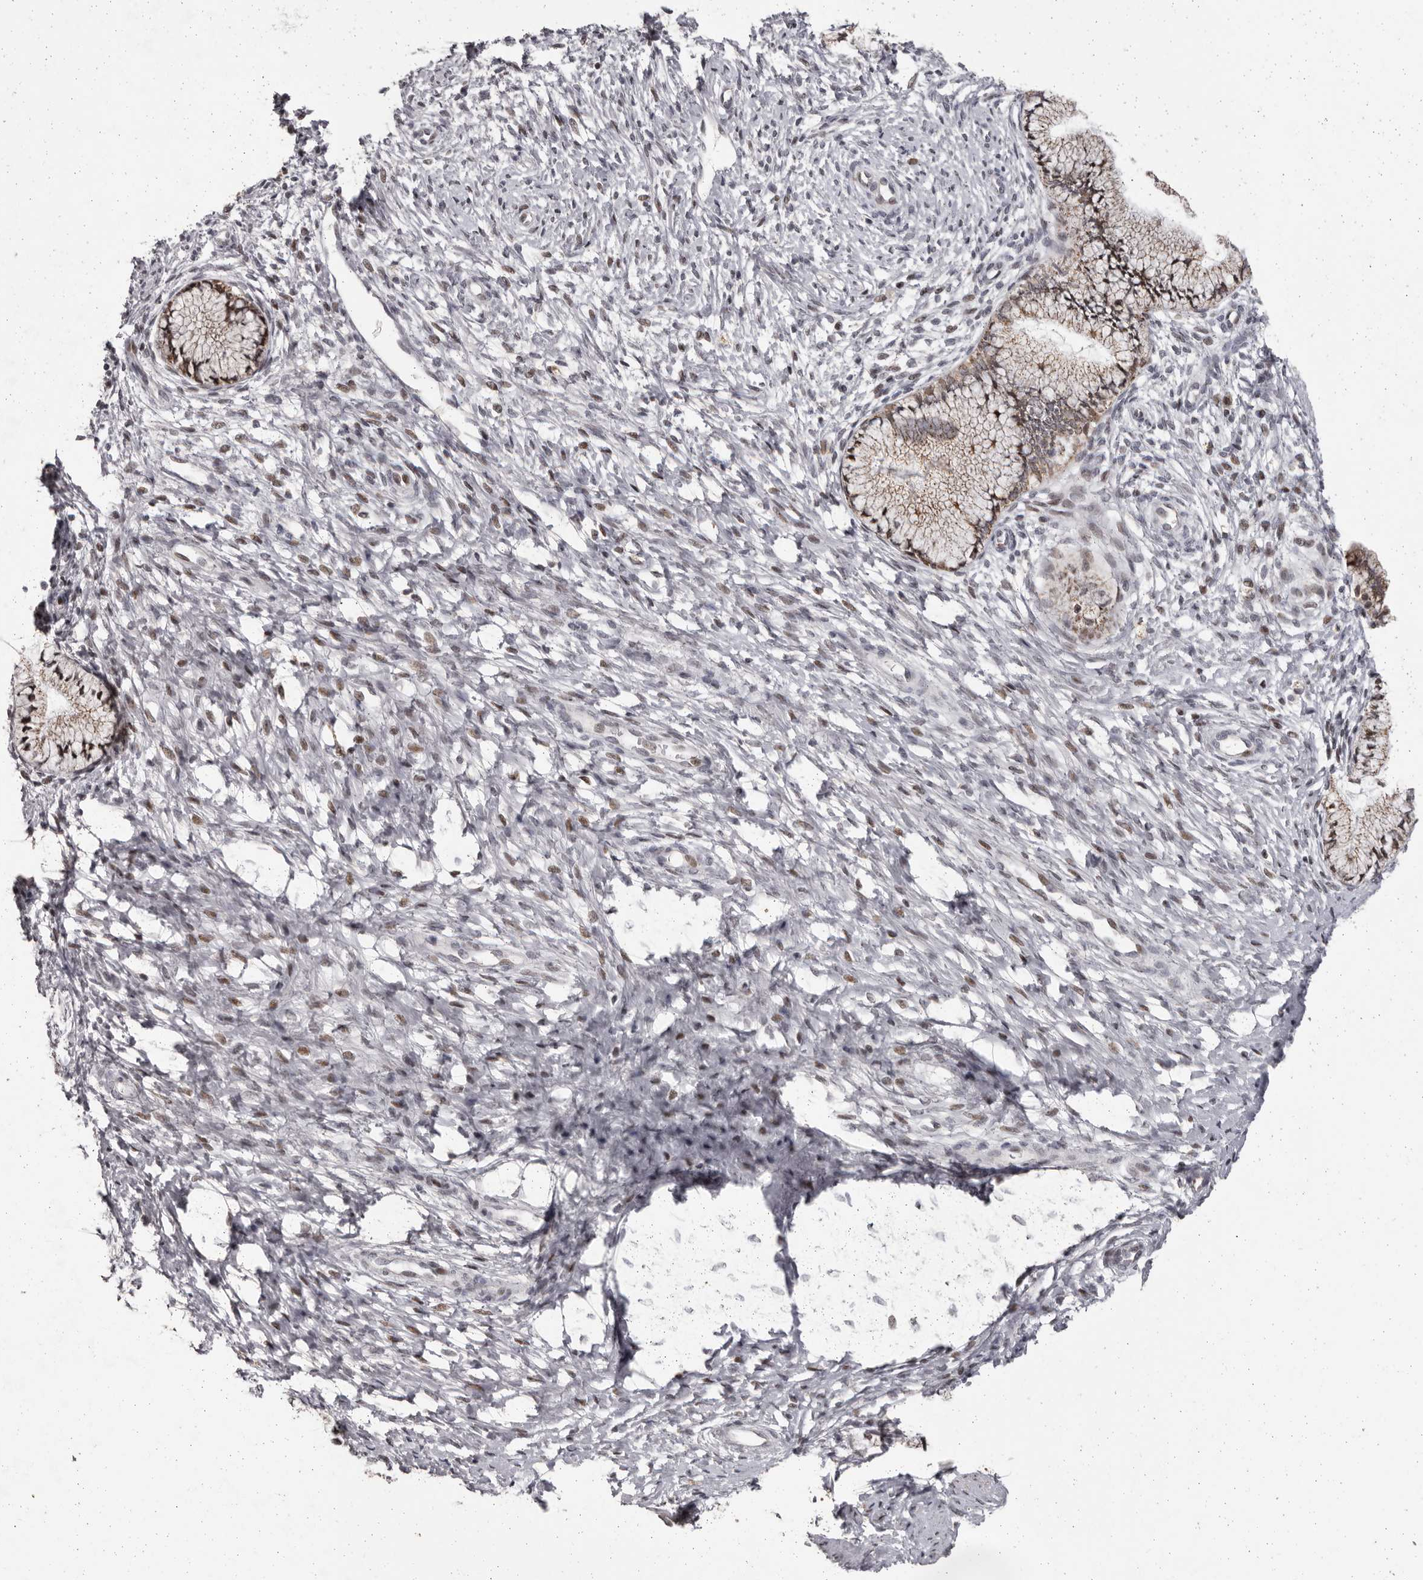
{"staining": {"intensity": "moderate", "quantity": ">75%", "location": "cytoplasmic/membranous"}, "tissue": "cervix", "cell_type": "Glandular cells", "image_type": "normal", "snomed": [{"axis": "morphology", "description": "Normal tissue, NOS"}, {"axis": "topography", "description": "Cervix"}], "caption": "Protein analysis of benign cervix reveals moderate cytoplasmic/membranous expression in approximately >75% of glandular cells. (Brightfield microscopy of DAB IHC at high magnification).", "gene": "C17orf99", "patient": {"sex": "female", "age": 36}}